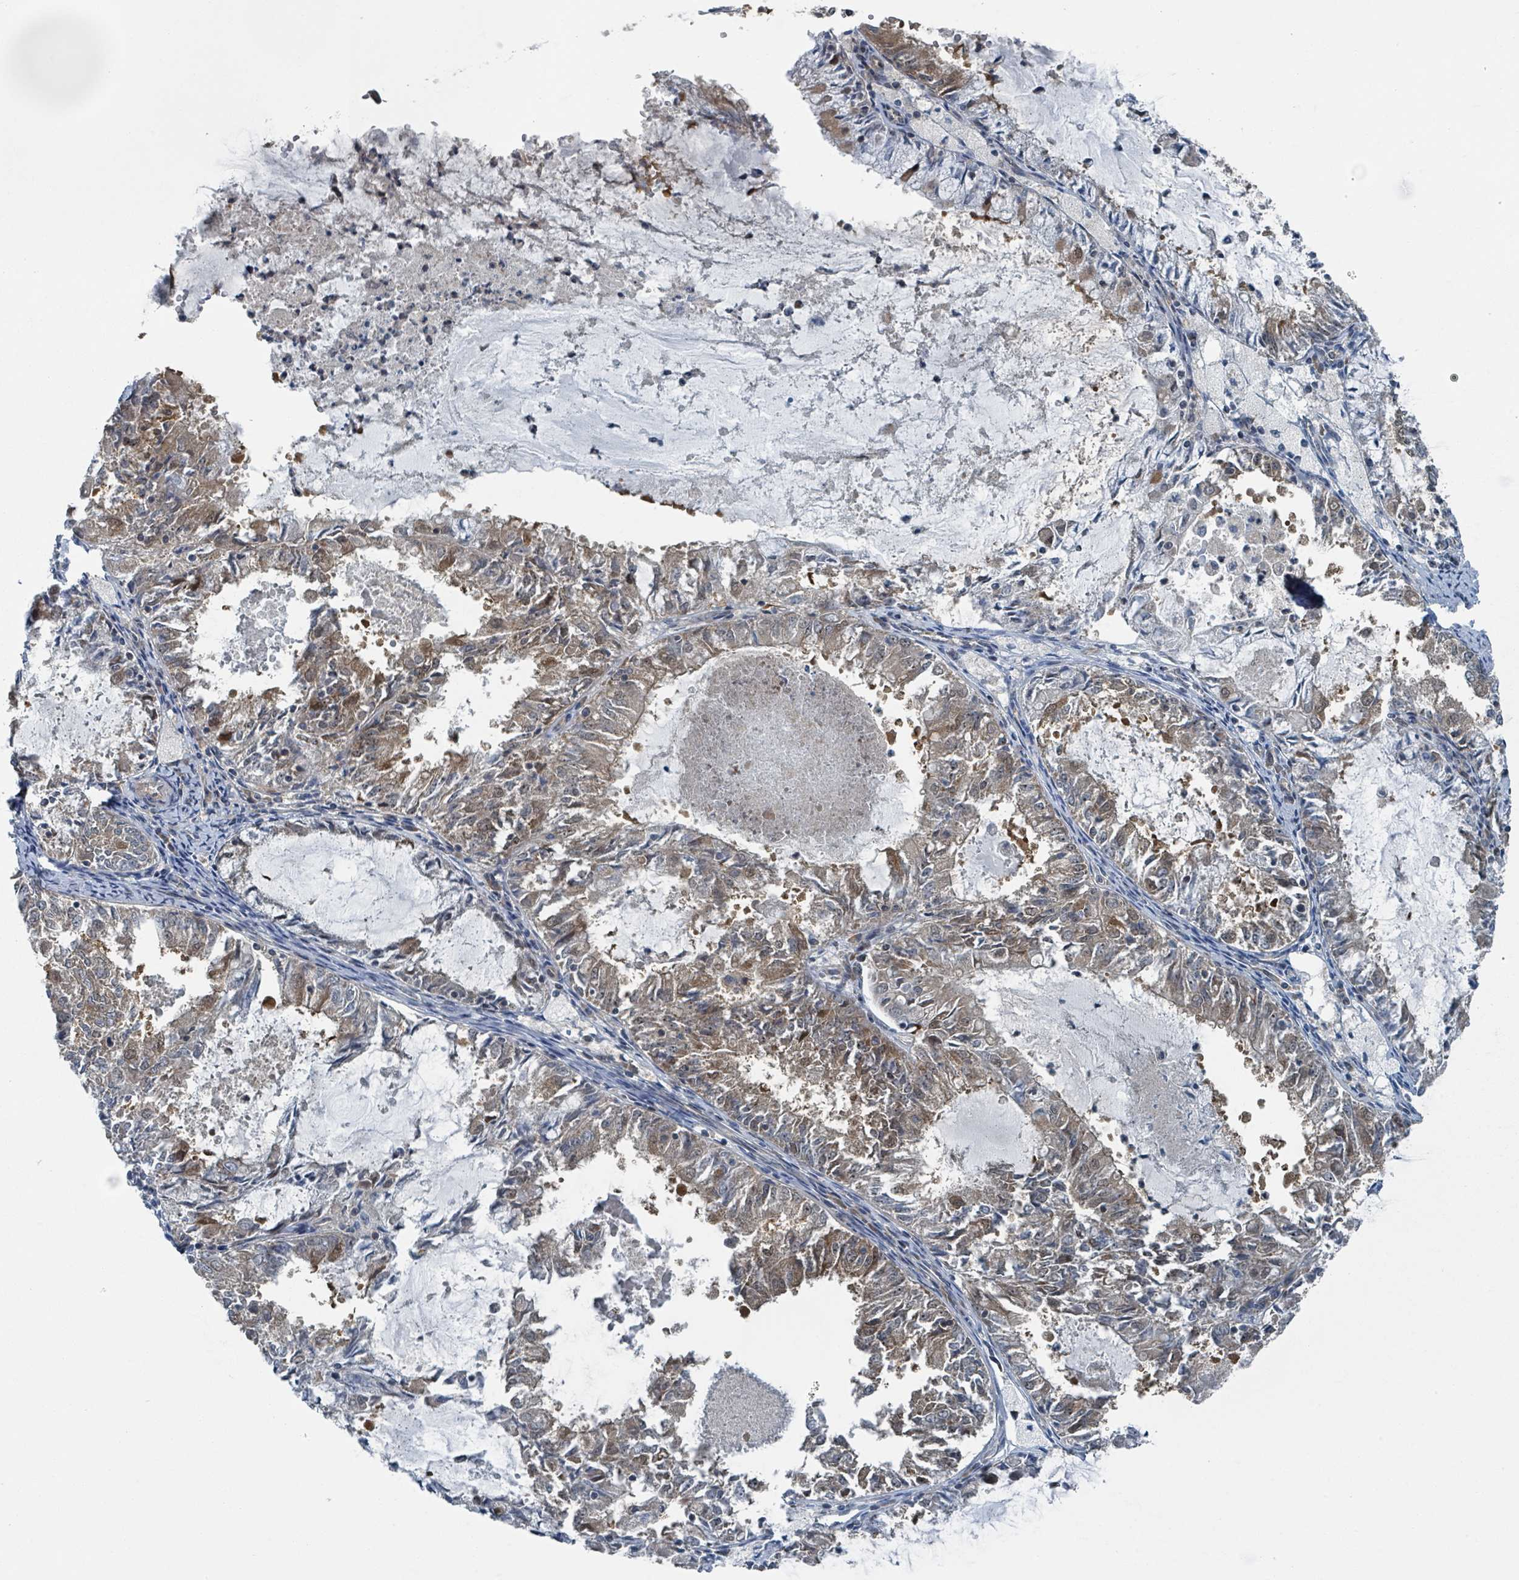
{"staining": {"intensity": "moderate", "quantity": "25%-75%", "location": "cytoplasmic/membranous,nuclear"}, "tissue": "endometrial cancer", "cell_type": "Tumor cells", "image_type": "cancer", "snomed": [{"axis": "morphology", "description": "Adenocarcinoma, NOS"}, {"axis": "topography", "description": "Endometrium"}], "caption": "Endometrial cancer stained with a brown dye reveals moderate cytoplasmic/membranous and nuclear positive expression in about 25%-75% of tumor cells.", "gene": "GOLGA7", "patient": {"sex": "female", "age": 57}}